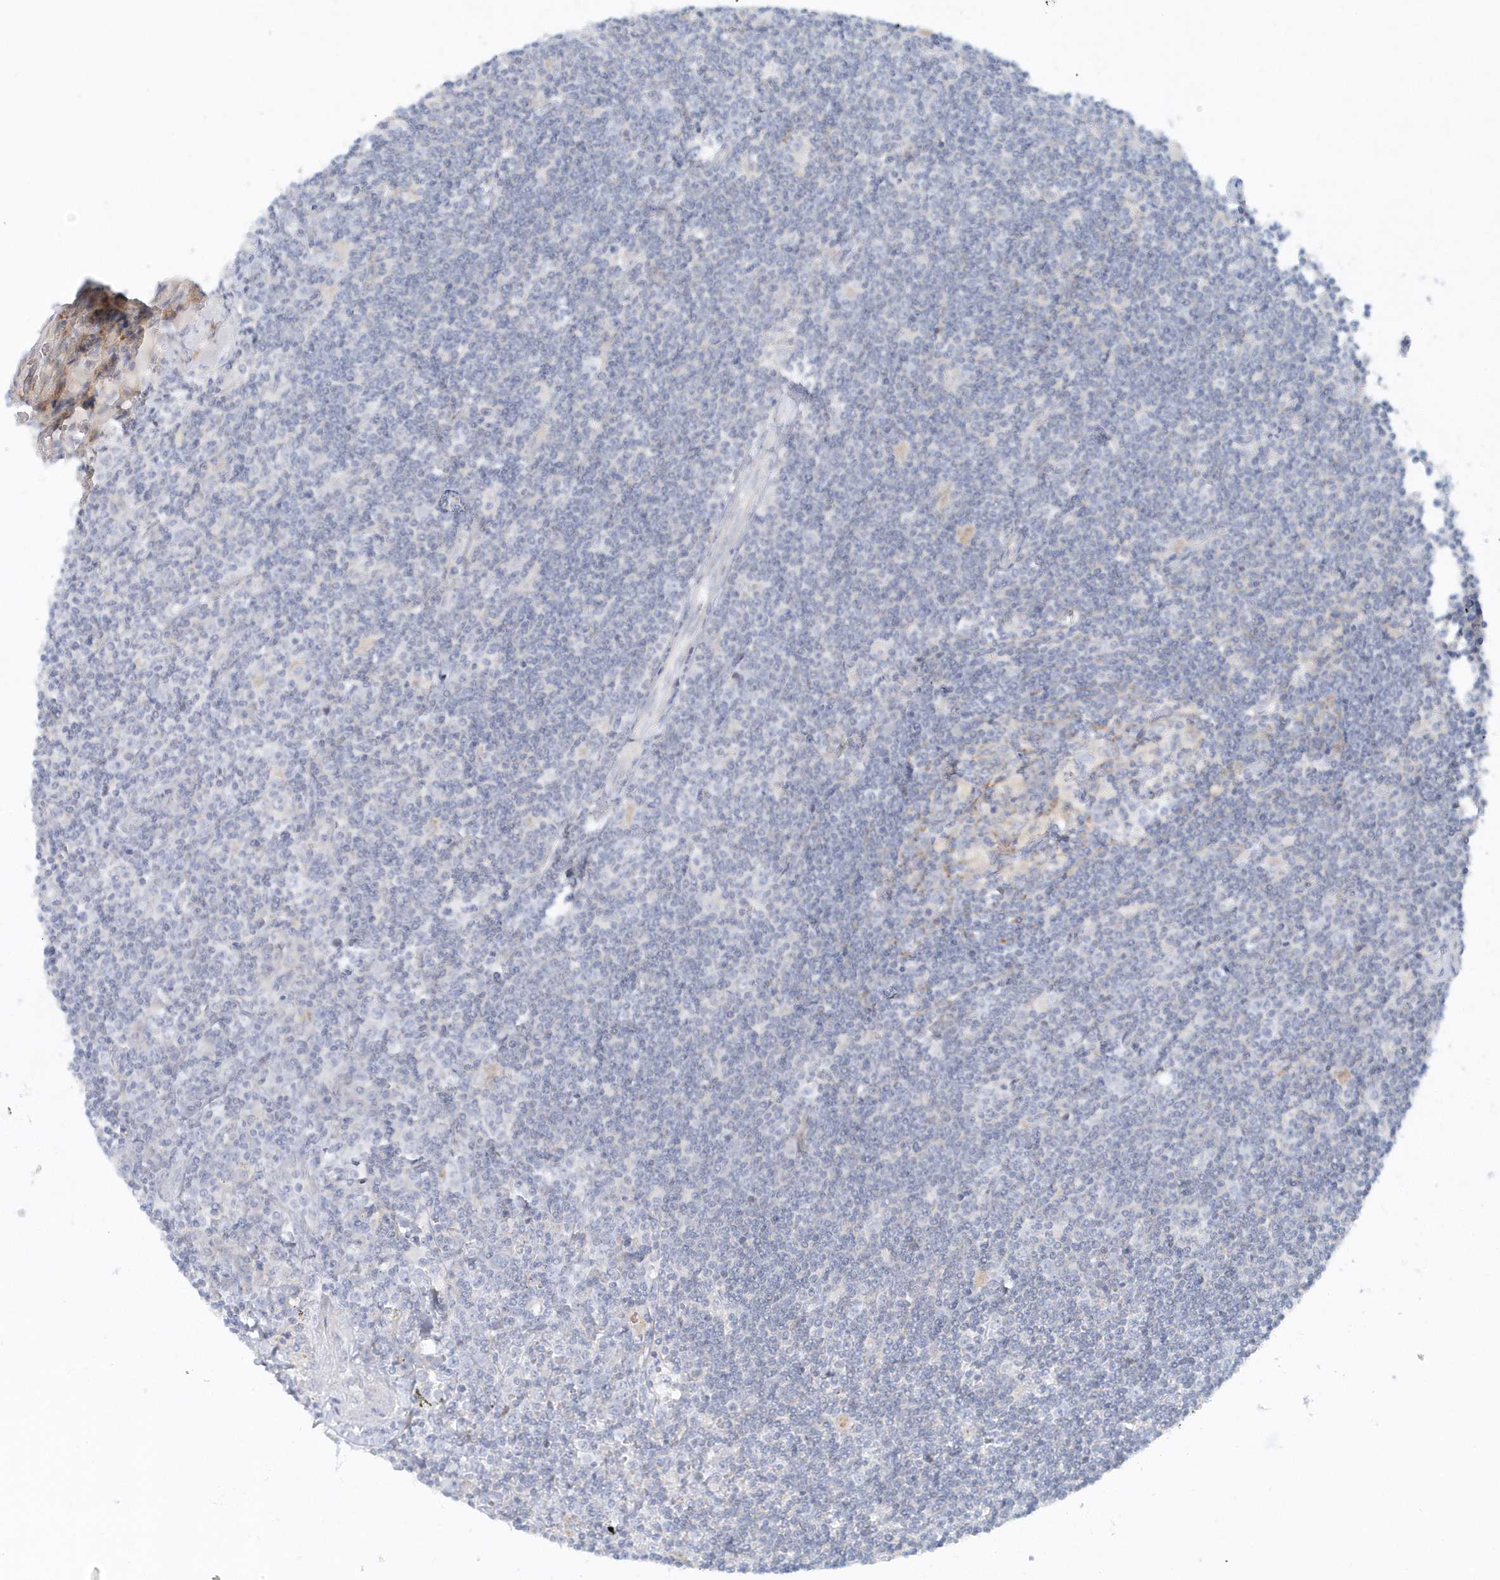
{"staining": {"intensity": "negative", "quantity": "none", "location": "none"}, "tissue": "lymphoma", "cell_type": "Tumor cells", "image_type": "cancer", "snomed": [{"axis": "morphology", "description": "Malignant lymphoma, non-Hodgkin's type, Low grade"}, {"axis": "topography", "description": "Spleen"}], "caption": "IHC micrograph of neoplastic tissue: human lymphoma stained with DAB shows no significant protein expression in tumor cells. (DAB (3,3'-diaminobenzidine) immunohistochemistry, high magnification).", "gene": "DNAH1", "patient": {"sex": "male", "age": 76}}